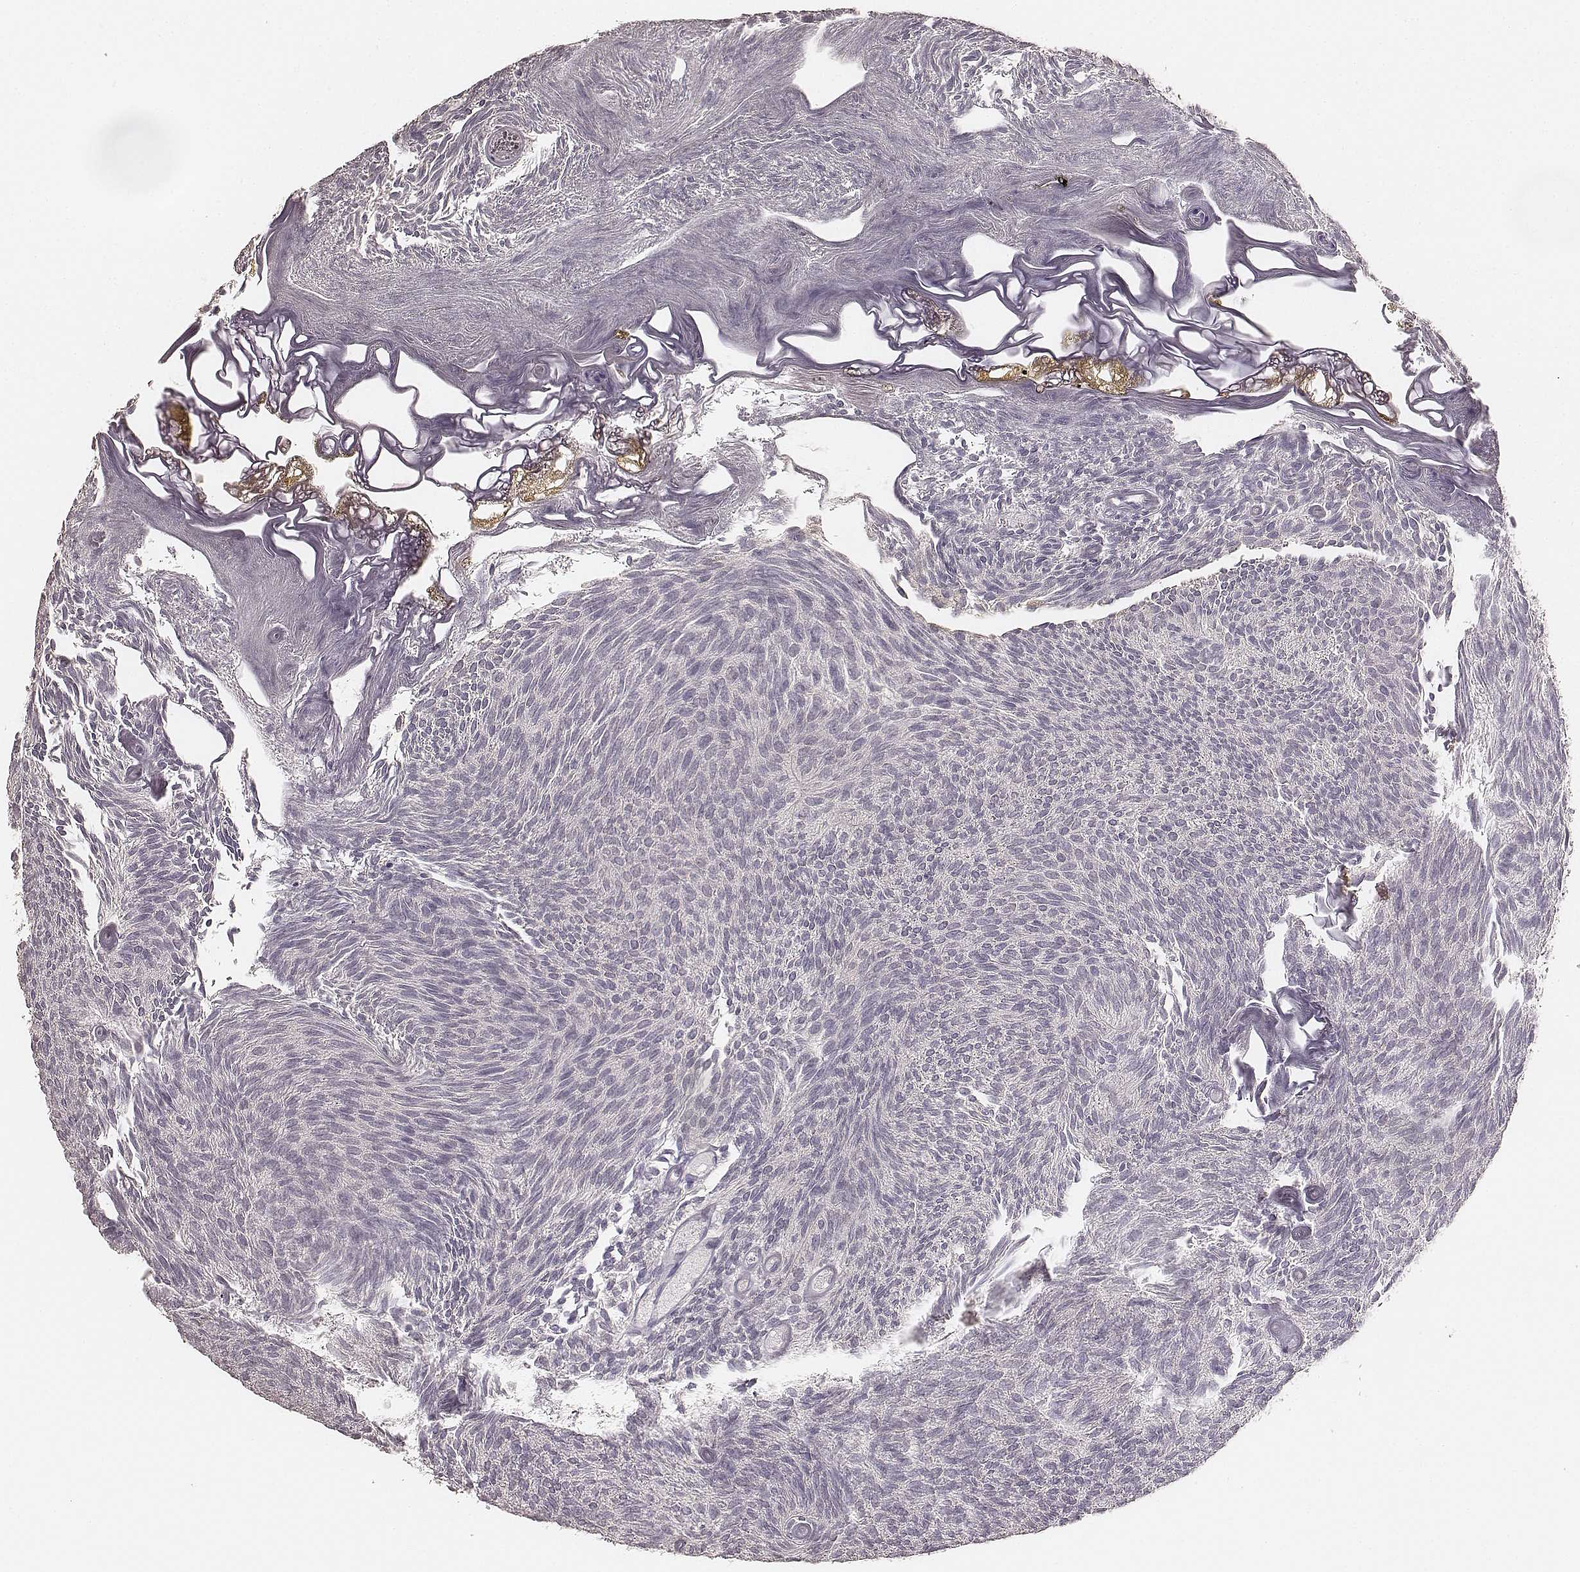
{"staining": {"intensity": "negative", "quantity": "none", "location": "none"}, "tissue": "urothelial cancer", "cell_type": "Tumor cells", "image_type": "cancer", "snomed": [{"axis": "morphology", "description": "Urothelial carcinoma, Low grade"}, {"axis": "topography", "description": "Urinary bladder"}], "caption": "Urothelial cancer stained for a protein using IHC demonstrates no staining tumor cells.", "gene": "LY6K", "patient": {"sex": "male", "age": 77}}